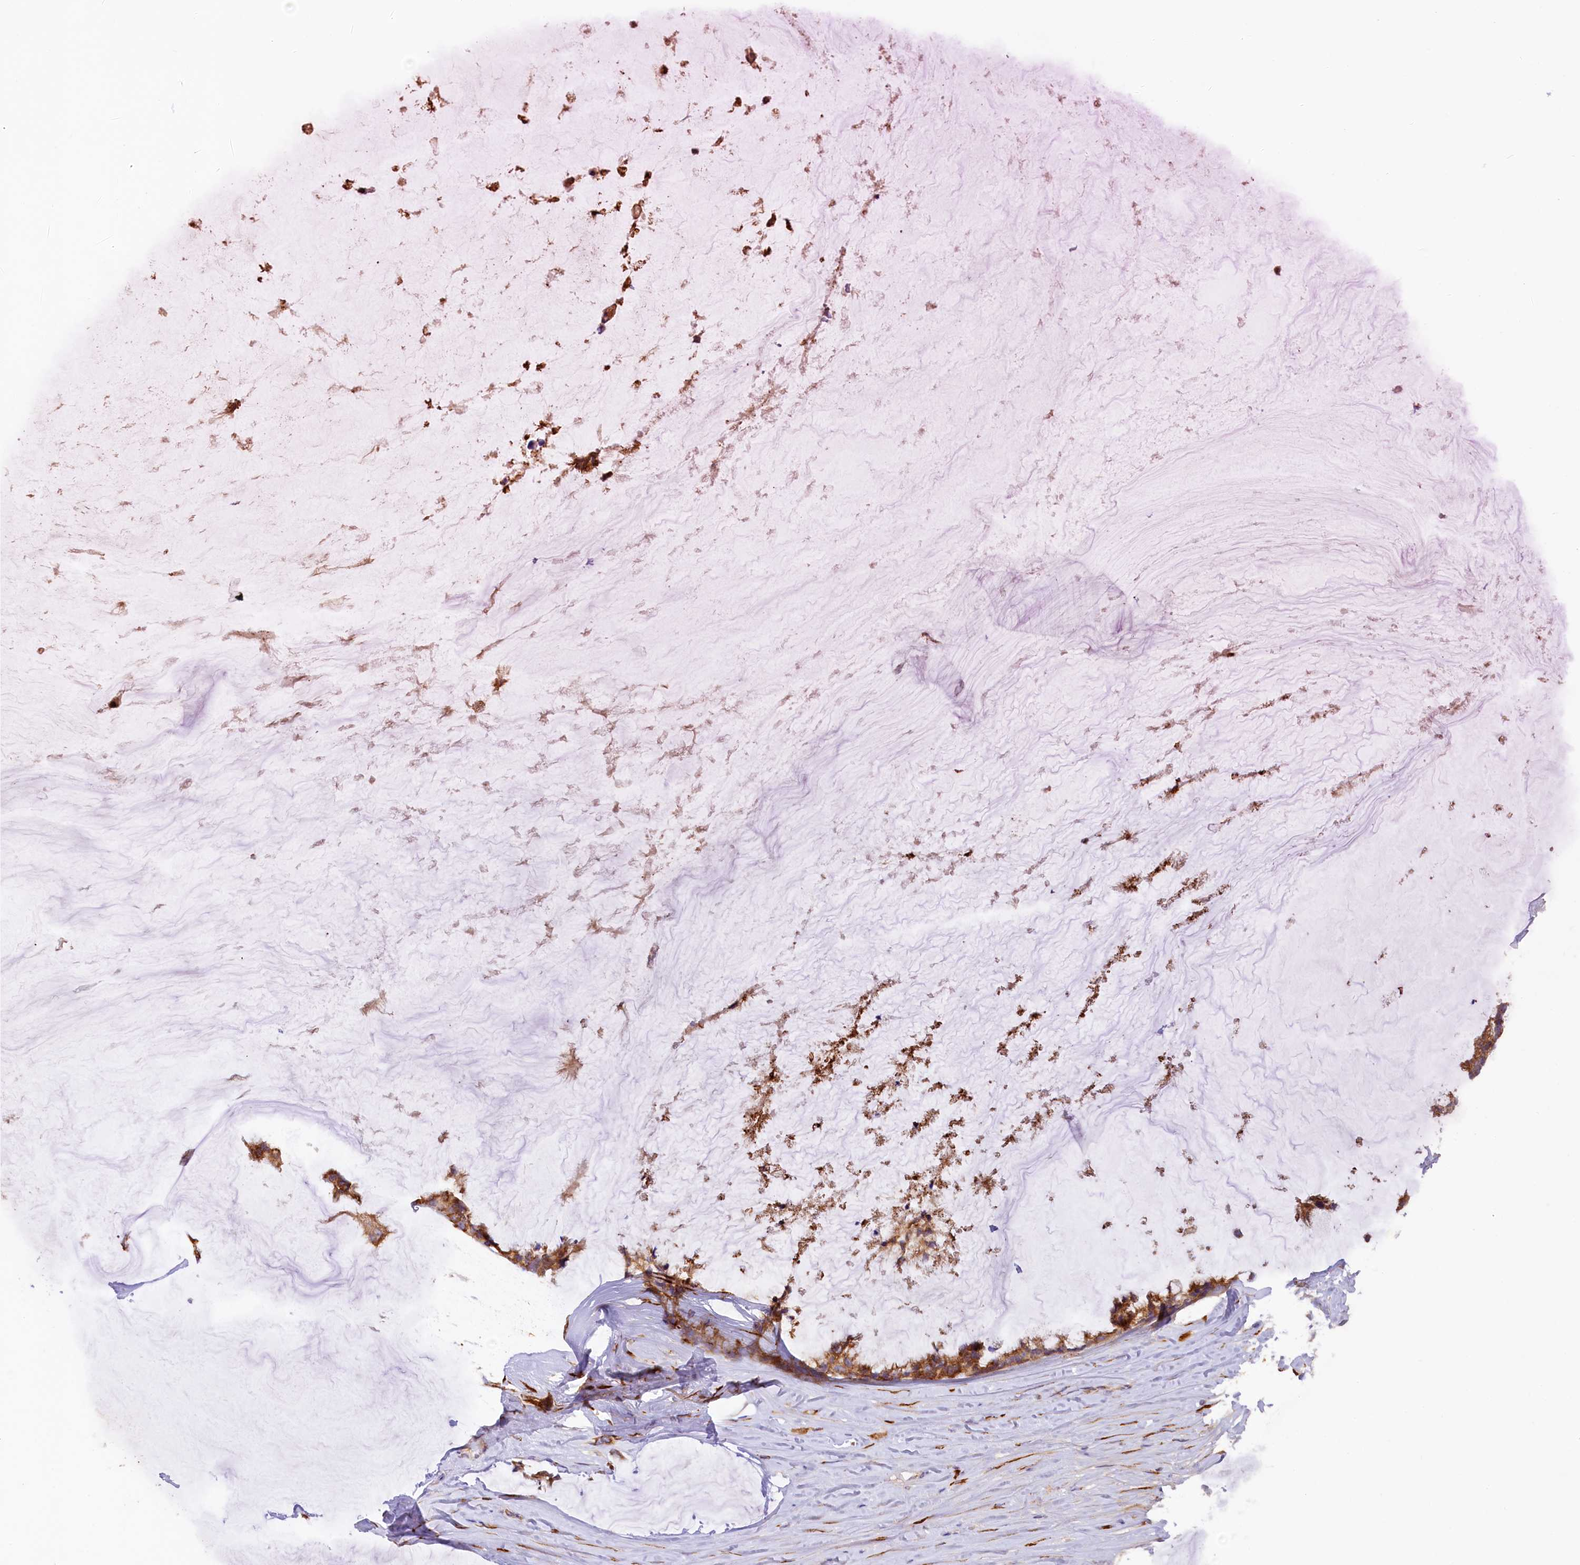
{"staining": {"intensity": "moderate", "quantity": ">75%", "location": "cytoplasmic/membranous"}, "tissue": "ovarian cancer", "cell_type": "Tumor cells", "image_type": "cancer", "snomed": [{"axis": "morphology", "description": "Cystadenocarcinoma, mucinous, NOS"}, {"axis": "topography", "description": "Ovary"}], "caption": "Ovarian cancer (mucinous cystadenocarcinoma) tissue displays moderate cytoplasmic/membranous staining in approximately >75% of tumor cells", "gene": "SSC5D", "patient": {"sex": "female", "age": 39}}